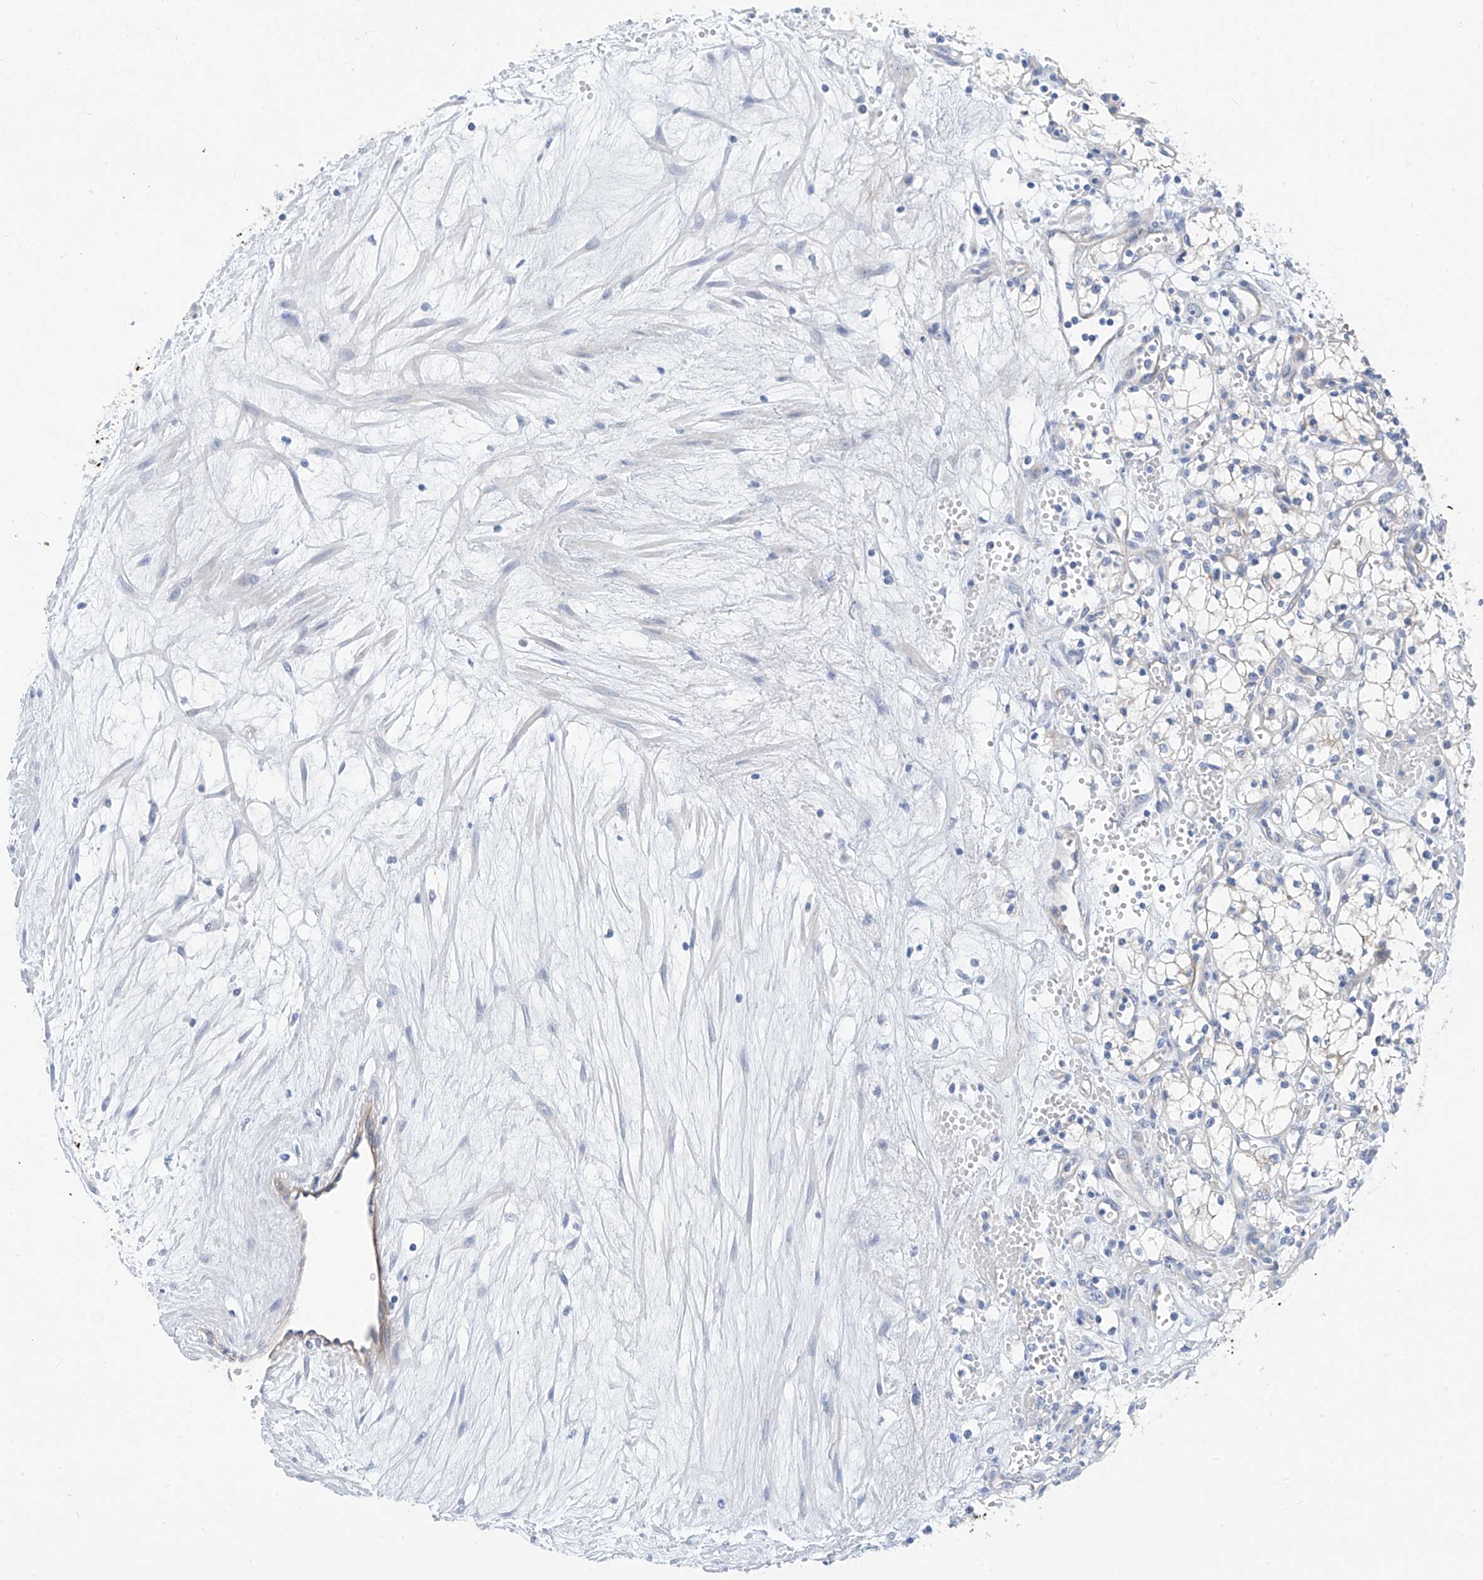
{"staining": {"intensity": "negative", "quantity": "none", "location": "none"}, "tissue": "renal cancer", "cell_type": "Tumor cells", "image_type": "cancer", "snomed": [{"axis": "morphology", "description": "Adenocarcinoma, NOS"}, {"axis": "topography", "description": "Kidney"}], "caption": "The photomicrograph exhibits no significant staining in tumor cells of renal adenocarcinoma.", "gene": "PIK3C2B", "patient": {"sex": "male", "age": 59}}